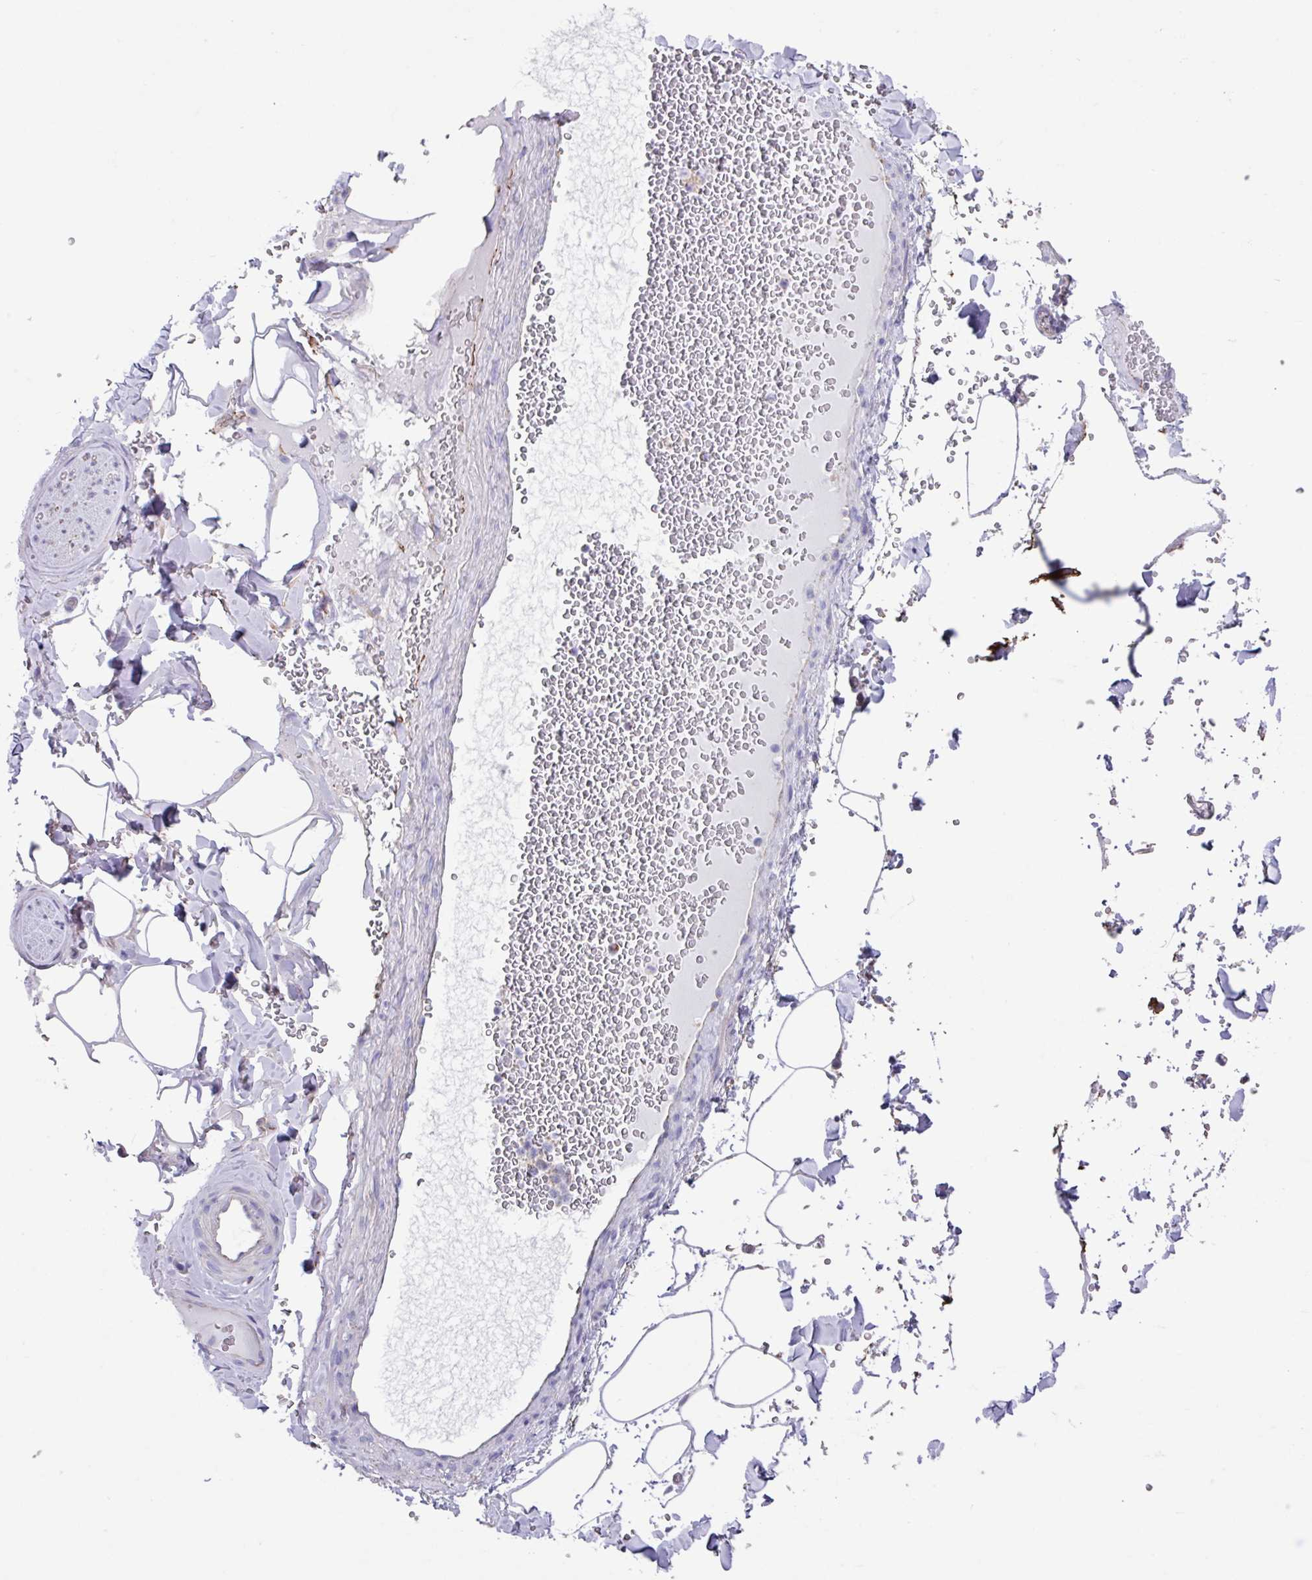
{"staining": {"intensity": "negative", "quantity": "none", "location": "none"}, "tissue": "adipose tissue", "cell_type": "Adipocytes", "image_type": "normal", "snomed": [{"axis": "morphology", "description": "Normal tissue, NOS"}, {"axis": "topography", "description": "Rectum"}, {"axis": "topography", "description": "Peripheral nerve tissue"}], "caption": "There is no significant expression in adipocytes of adipose tissue. The staining is performed using DAB brown chromogen with nuclei counter-stained in using hematoxylin.", "gene": "OTULIN", "patient": {"sex": "female", "age": 69}}